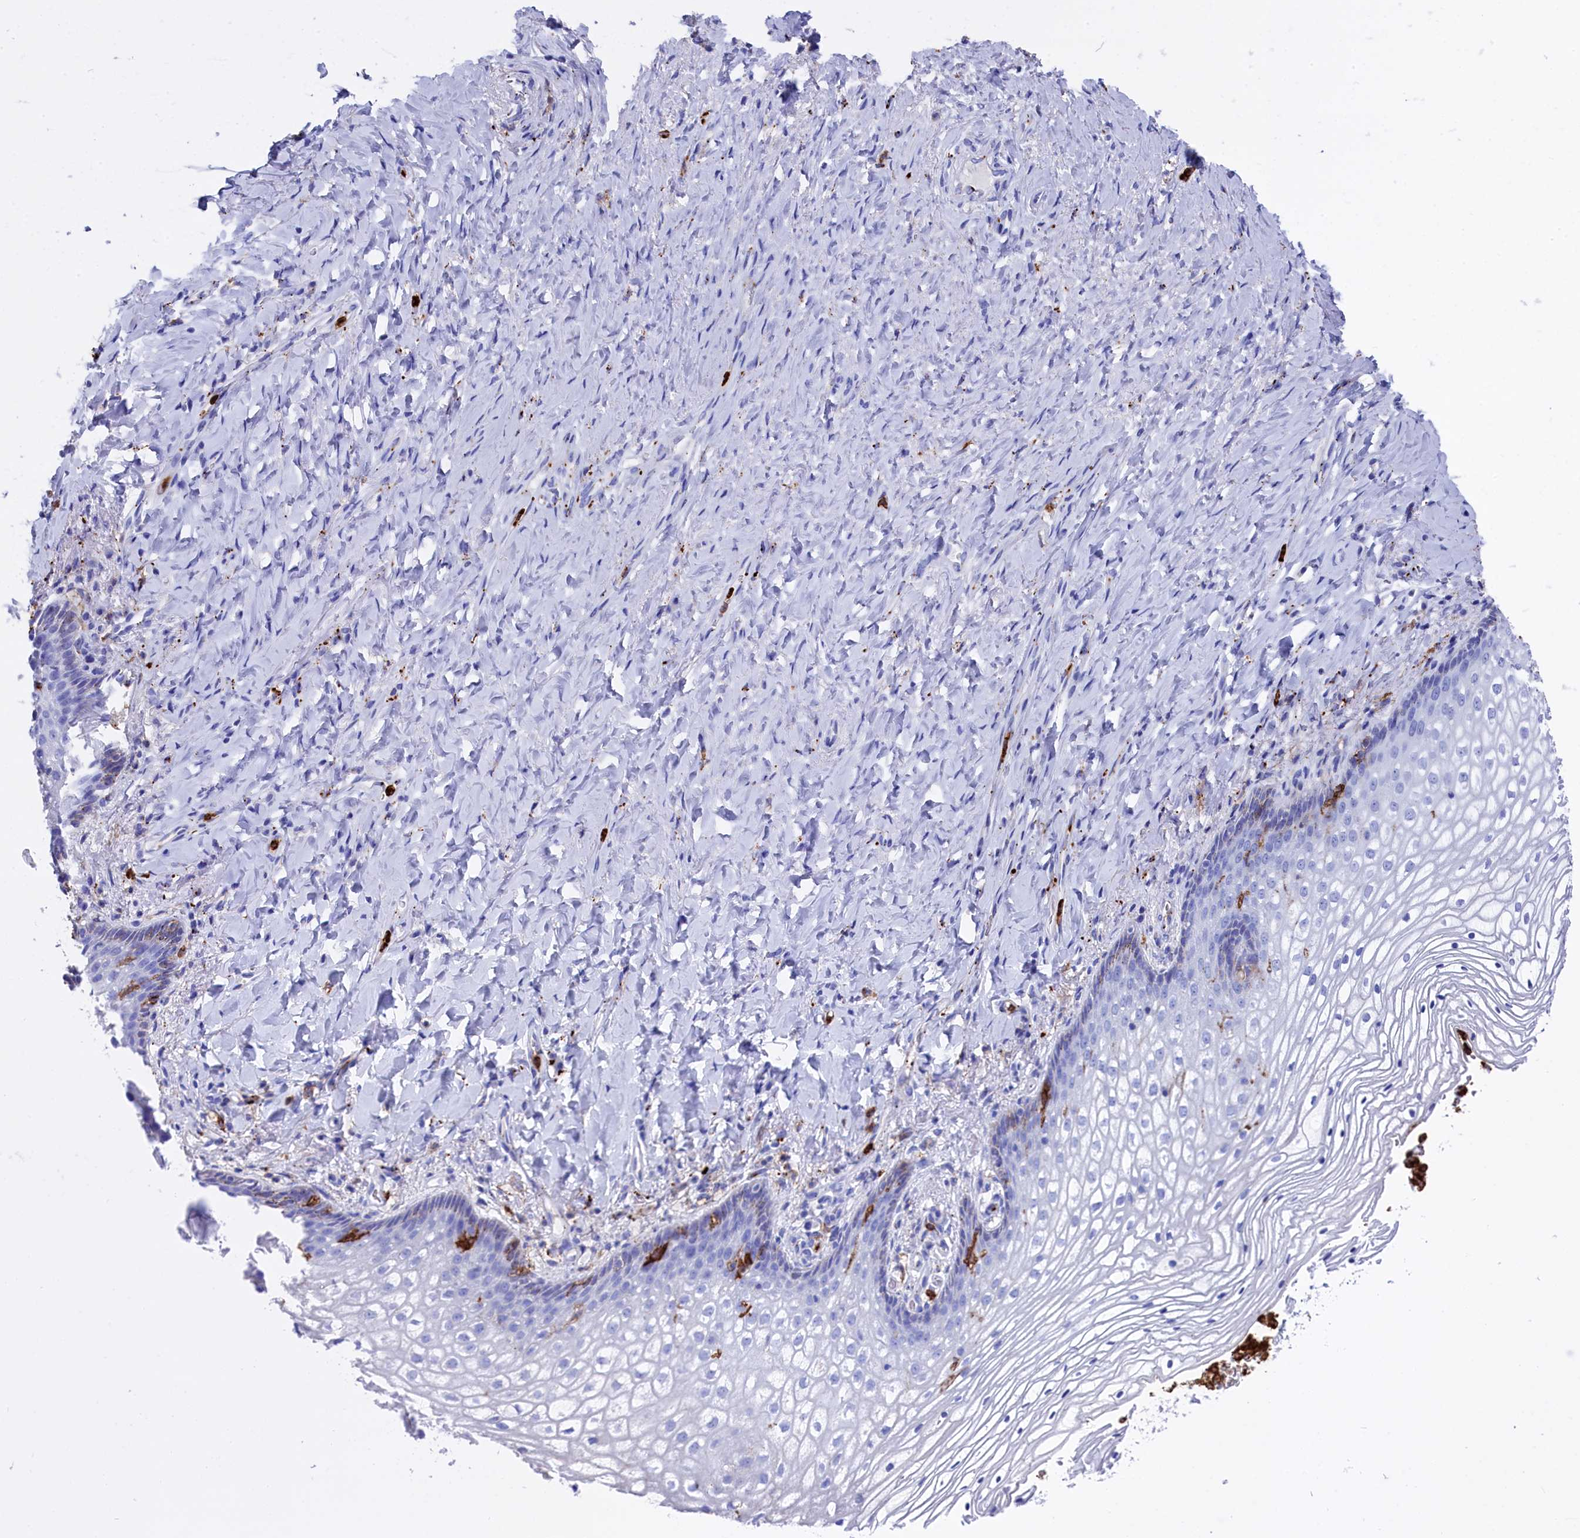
{"staining": {"intensity": "negative", "quantity": "none", "location": "none"}, "tissue": "vagina", "cell_type": "Squamous epithelial cells", "image_type": "normal", "snomed": [{"axis": "morphology", "description": "Normal tissue, NOS"}, {"axis": "topography", "description": "Vagina"}], "caption": "A high-resolution histopathology image shows IHC staining of unremarkable vagina, which shows no significant staining in squamous epithelial cells.", "gene": "PLAC8", "patient": {"sex": "female", "age": 60}}